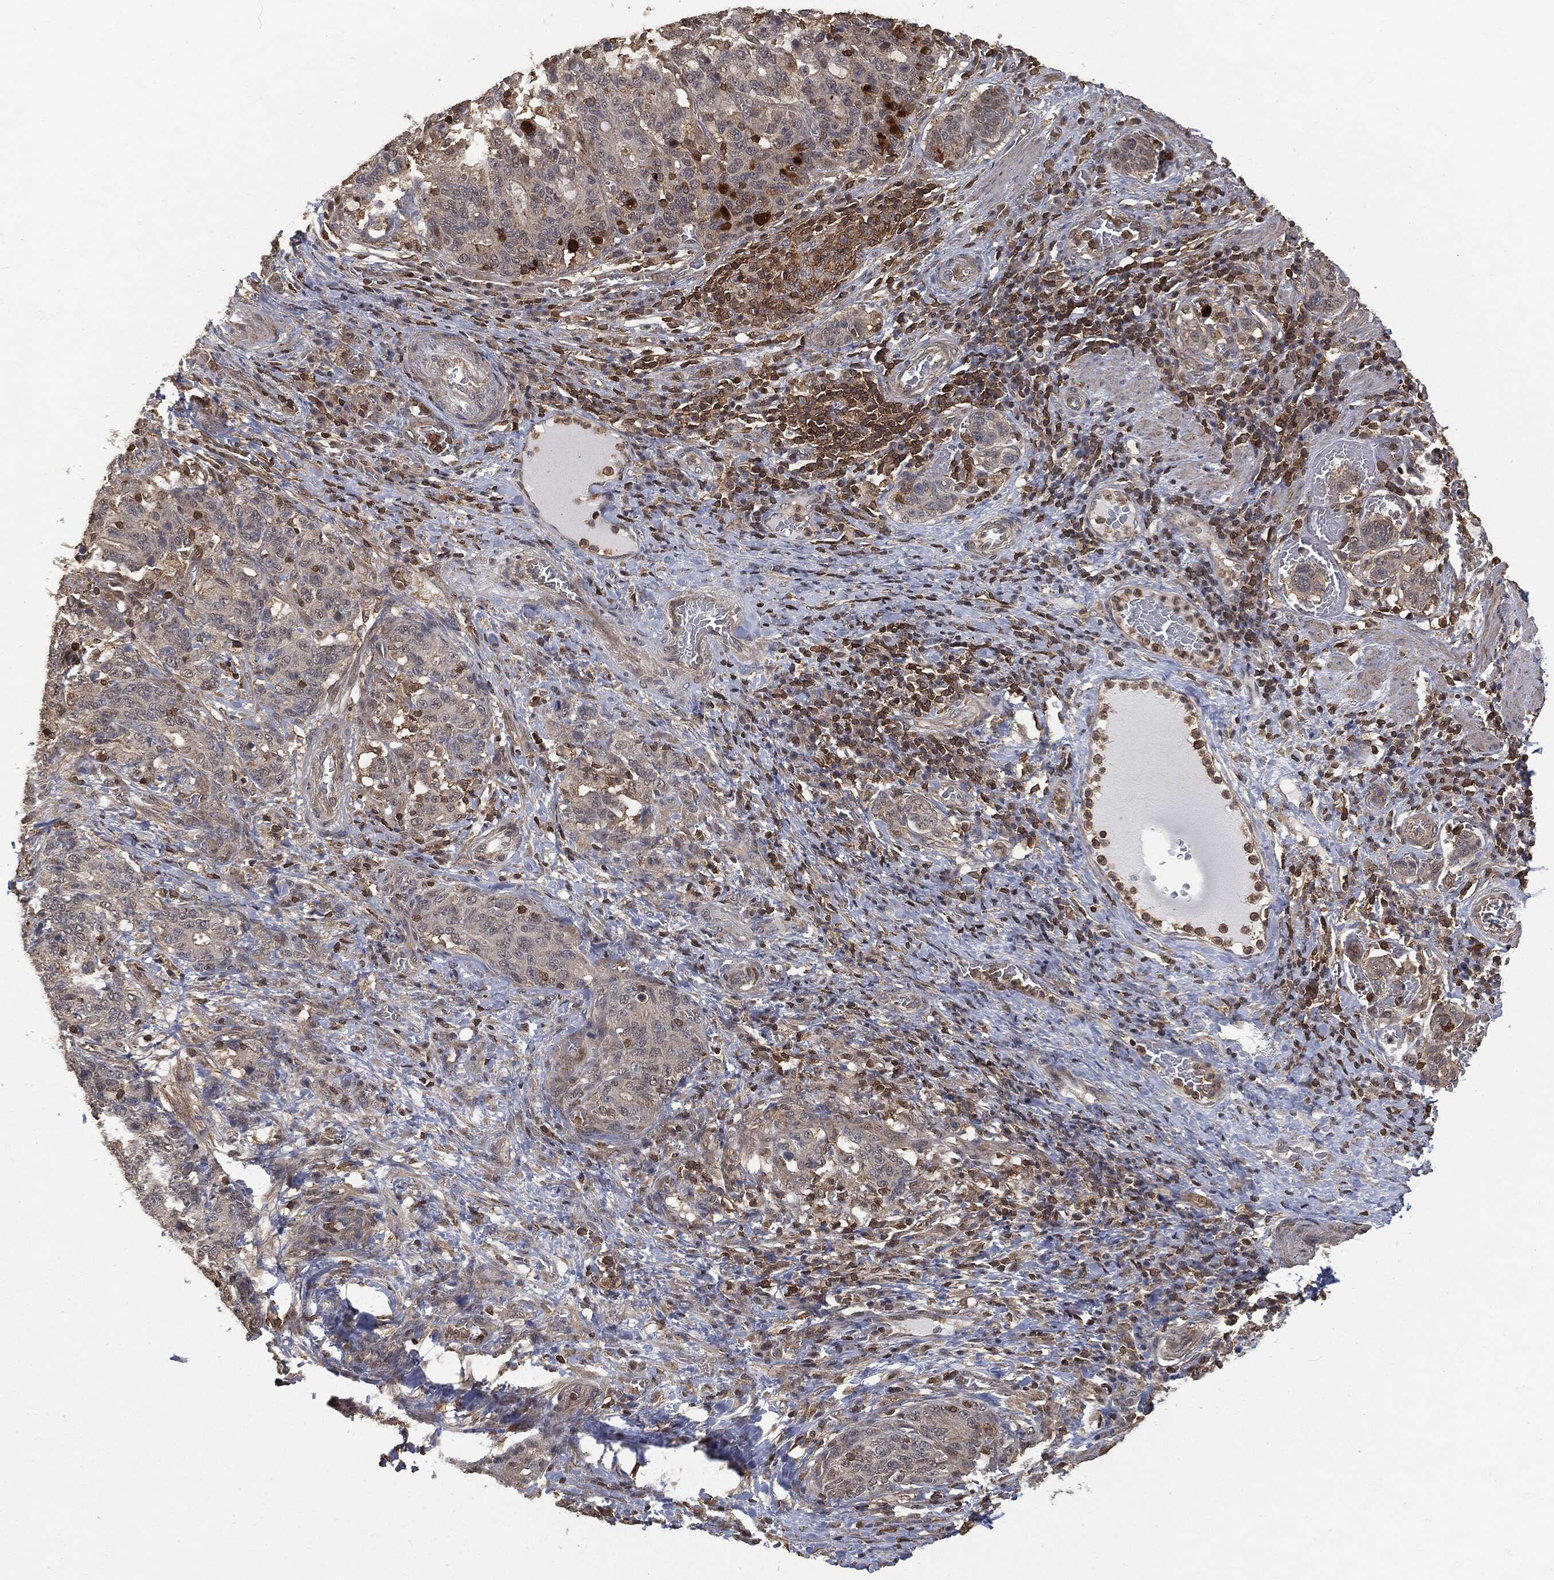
{"staining": {"intensity": "negative", "quantity": "none", "location": "none"}, "tissue": "stomach cancer", "cell_type": "Tumor cells", "image_type": "cancer", "snomed": [{"axis": "morphology", "description": "Normal tissue, NOS"}, {"axis": "morphology", "description": "Adenocarcinoma, NOS"}, {"axis": "topography", "description": "Stomach"}], "caption": "This is an immunohistochemistry photomicrograph of adenocarcinoma (stomach). There is no positivity in tumor cells.", "gene": "PSMB10", "patient": {"sex": "female", "age": 64}}